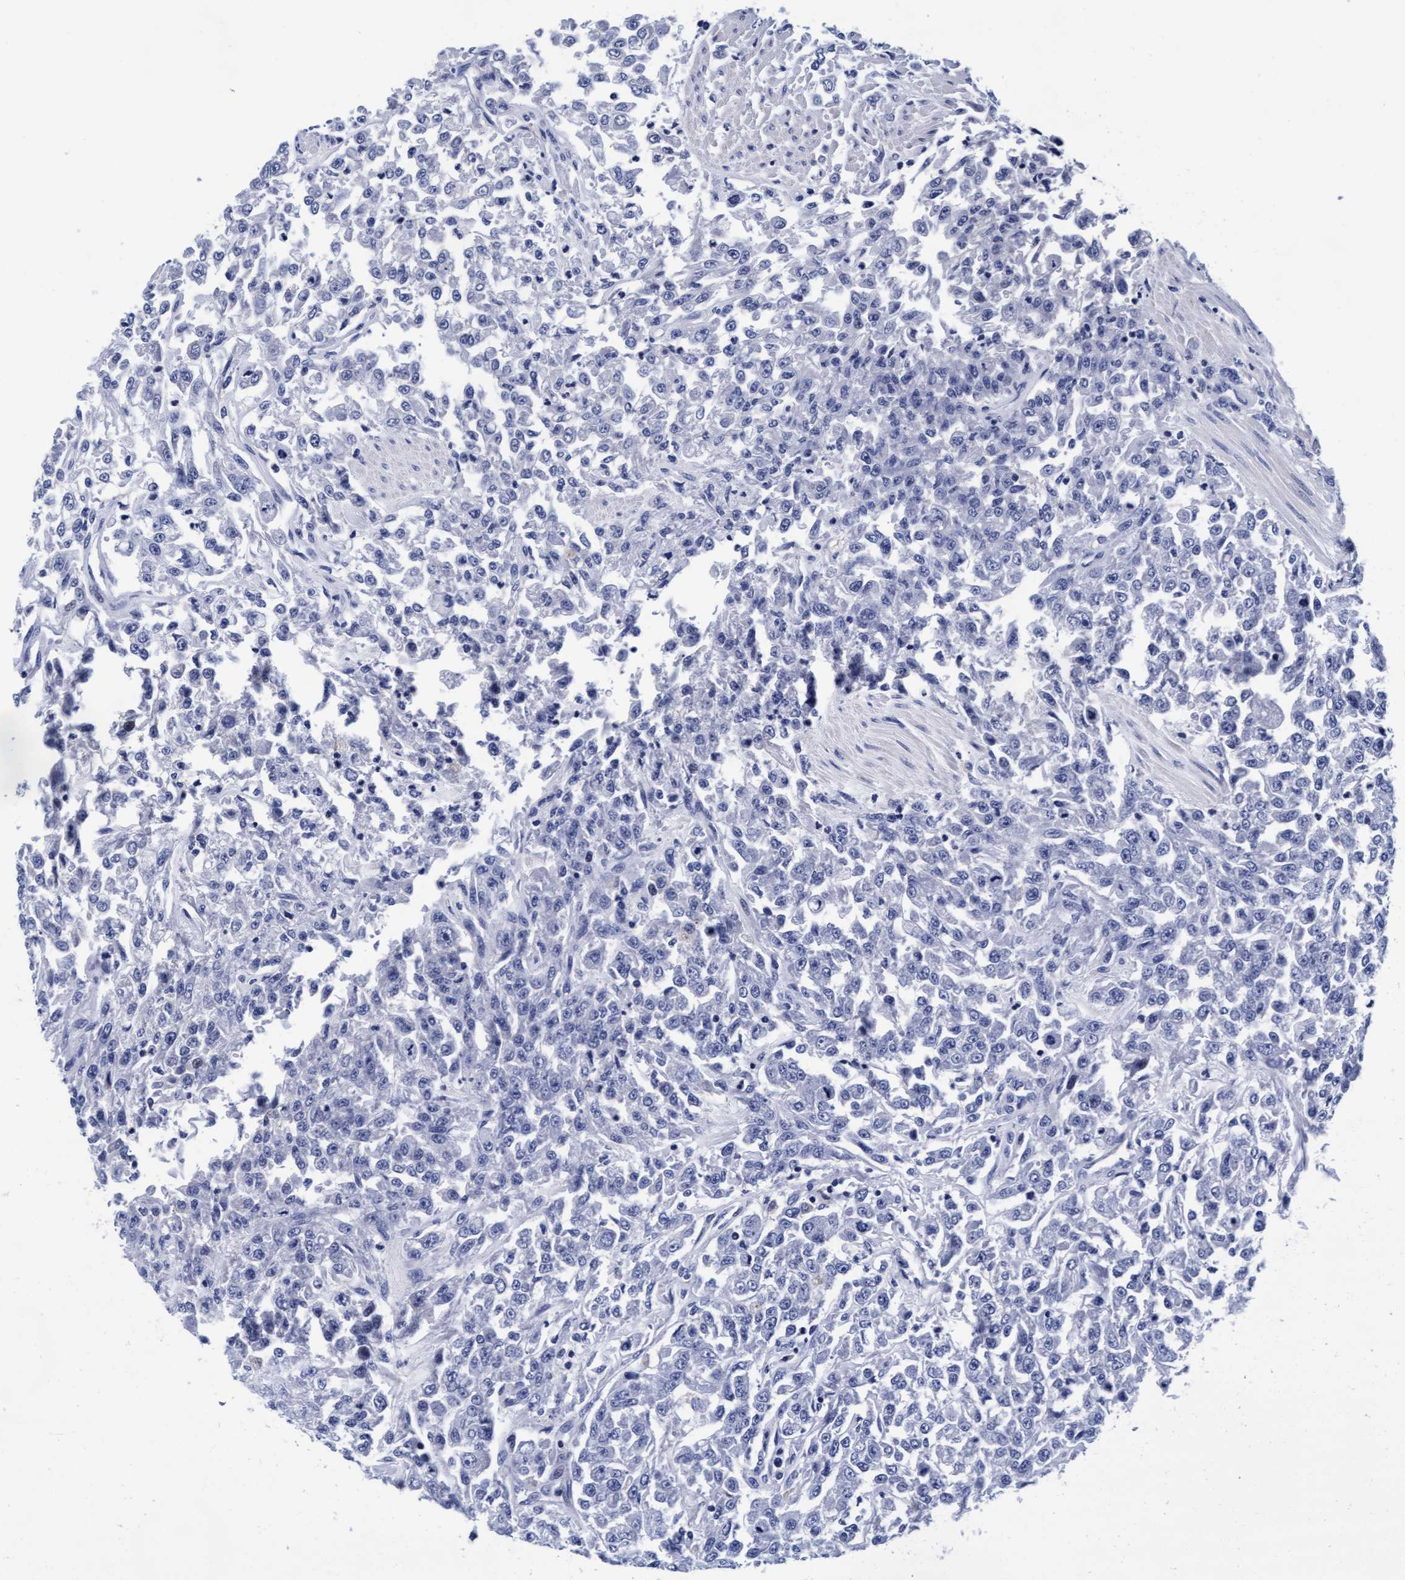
{"staining": {"intensity": "negative", "quantity": "none", "location": "none"}, "tissue": "urothelial cancer", "cell_type": "Tumor cells", "image_type": "cancer", "snomed": [{"axis": "morphology", "description": "Urothelial carcinoma, High grade"}, {"axis": "topography", "description": "Urinary bladder"}], "caption": "IHC of high-grade urothelial carcinoma shows no staining in tumor cells. The staining was performed using DAB (3,3'-diaminobenzidine) to visualize the protein expression in brown, while the nuclei were stained in blue with hematoxylin (Magnification: 20x).", "gene": "ARSG", "patient": {"sex": "male", "age": 46}}